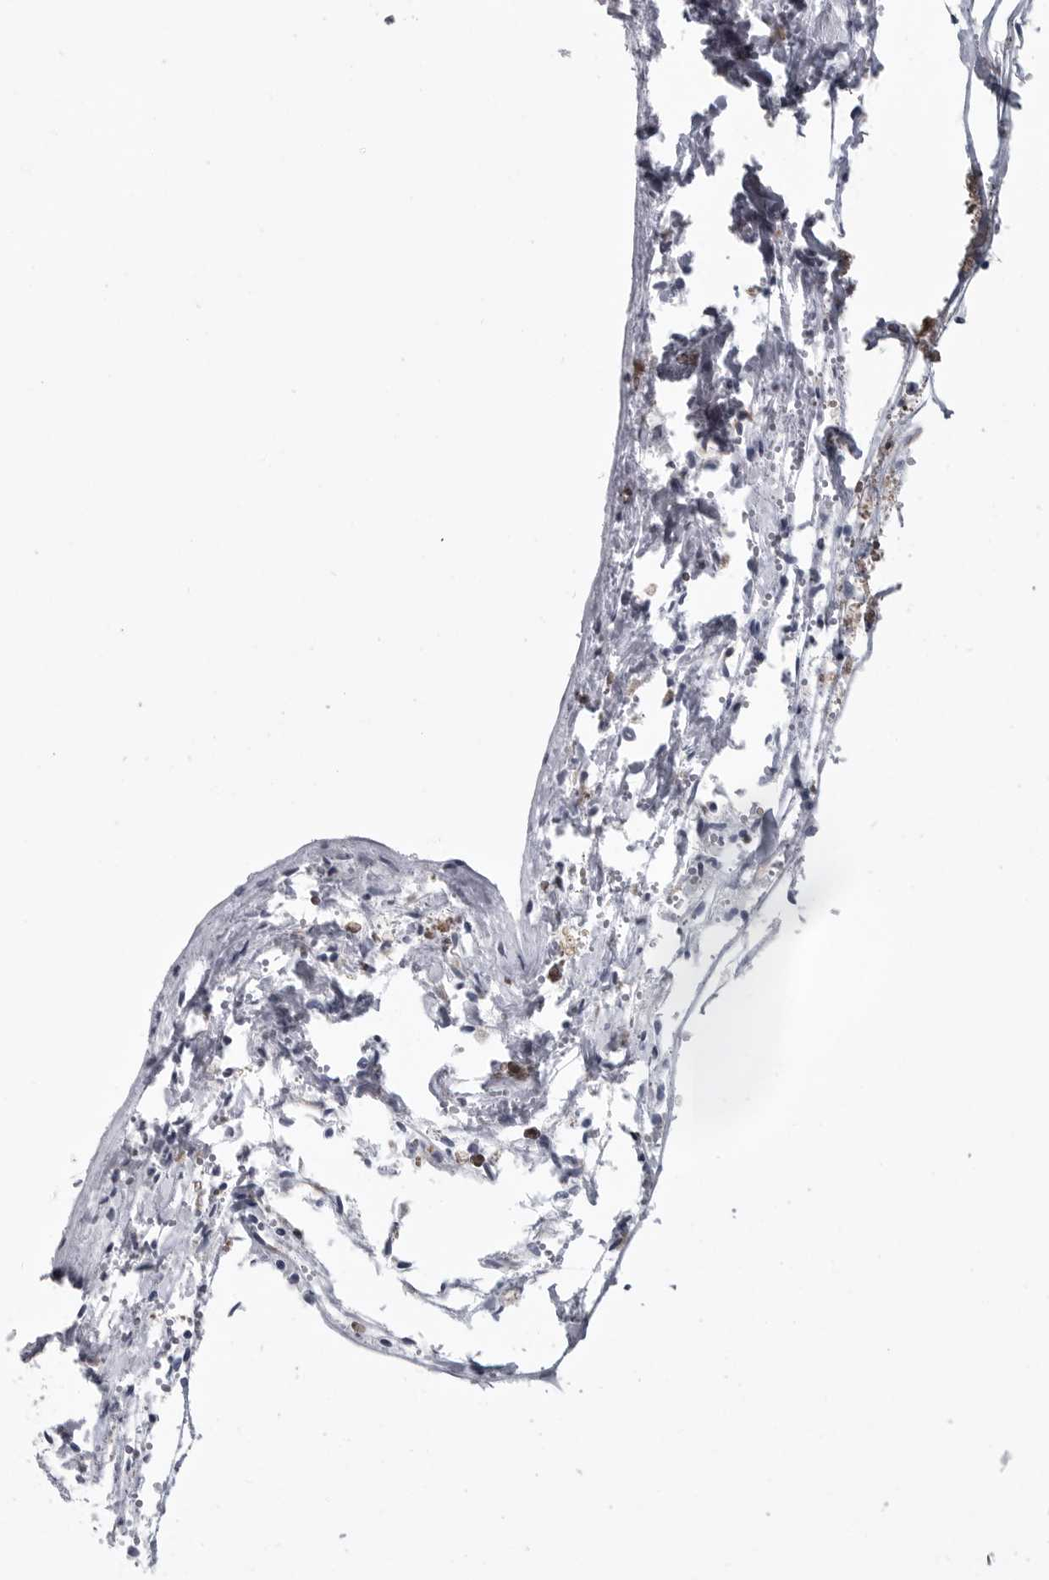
{"staining": {"intensity": "negative", "quantity": "none", "location": "none"}, "tissue": "glioma", "cell_type": "Tumor cells", "image_type": "cancer", "snomed": [{"axis": "morphology", "description": "Normal tissue, NOS"}, {"axis": "morphology", "description": "Glioma, malignant, High grade"}, {"axis": "topography", "description": "Cerebral cortex"}], "caption": "Tumor cells show no significant protein positivity in glioma.", "gene": "MYOC", "patient": {"sex": "male", "age": 77}}